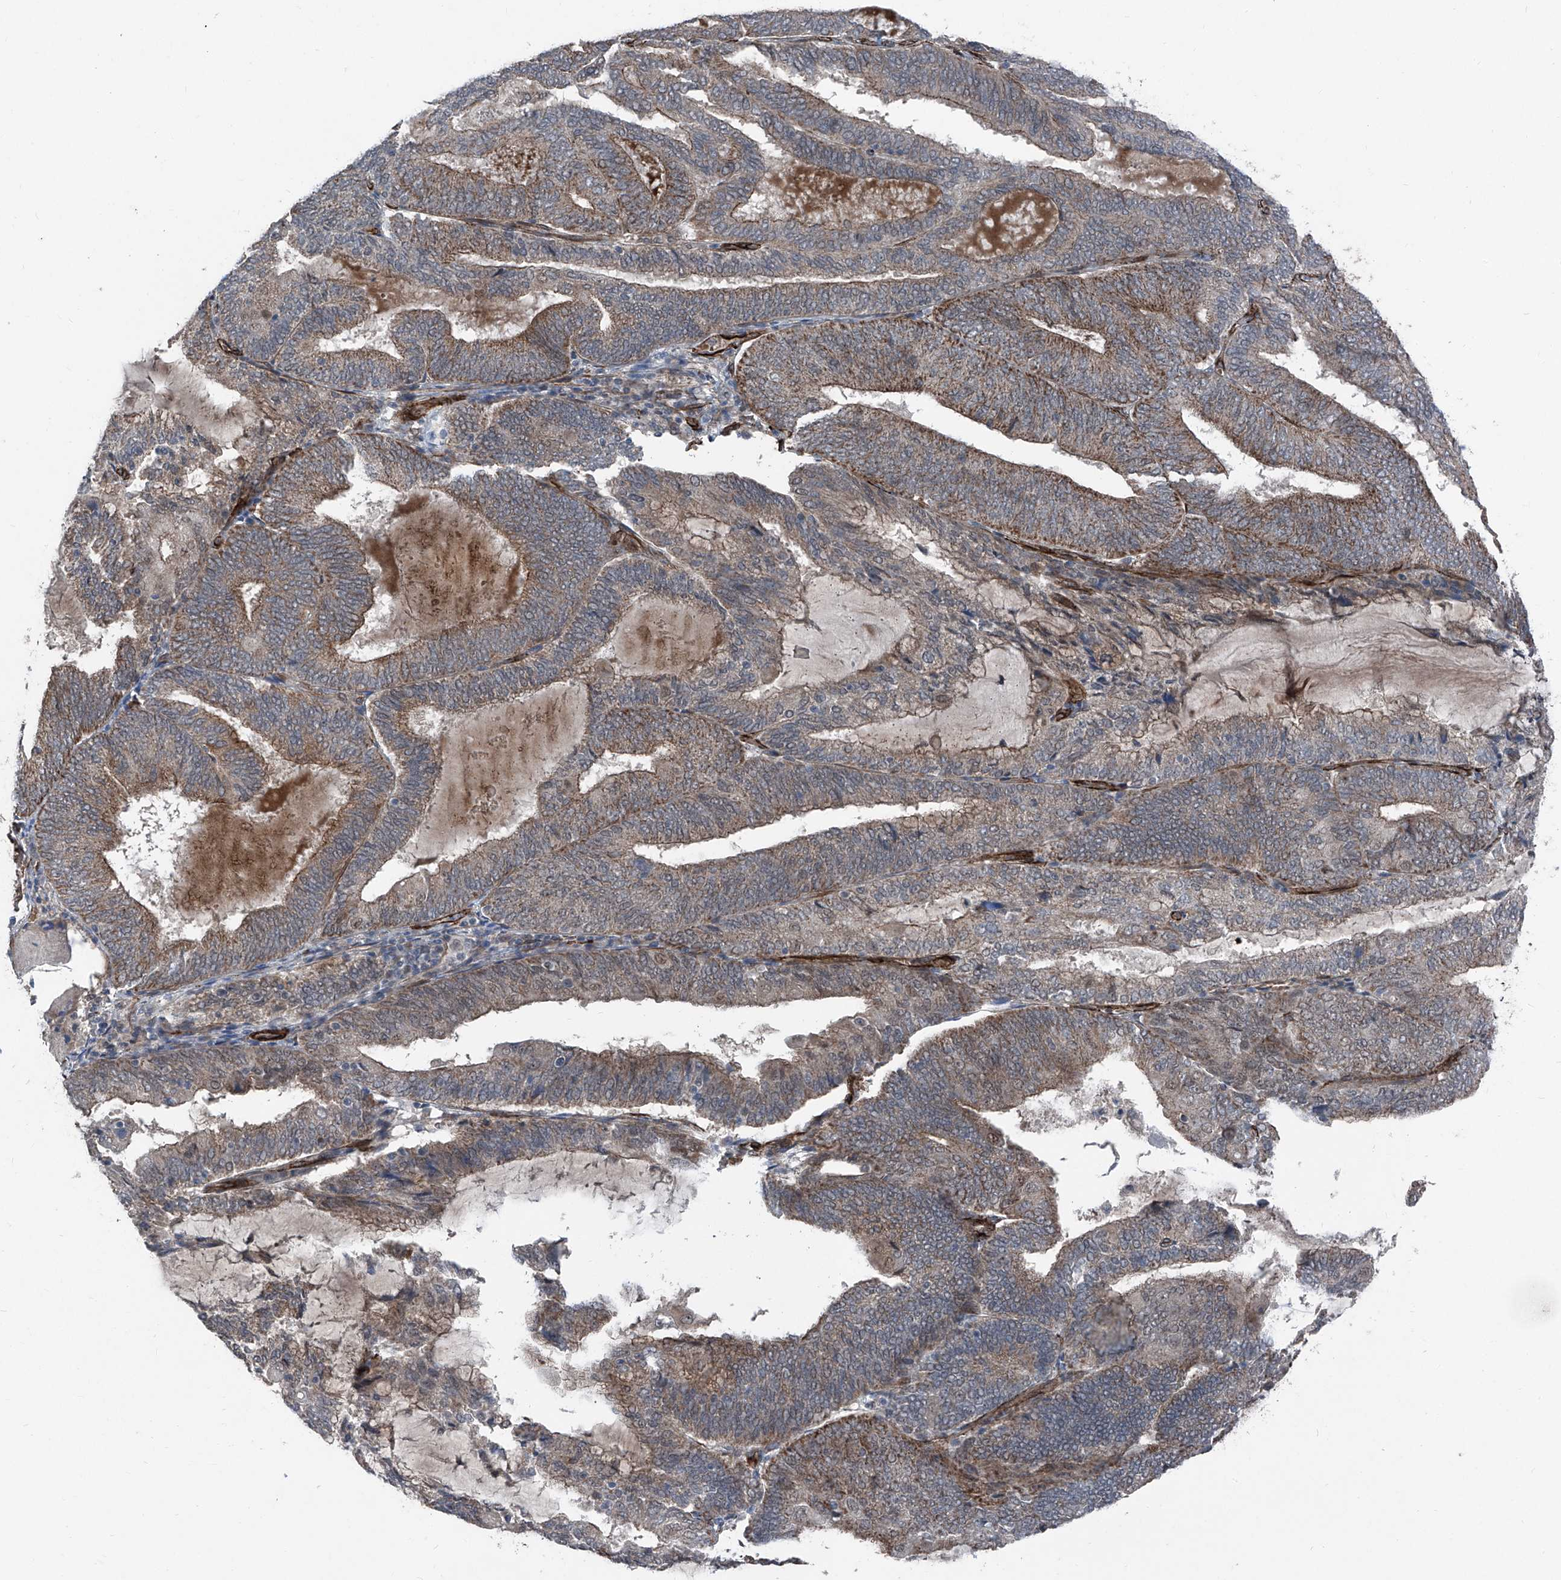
{"staining": {"intensity": "weak", "quantity": "25%-75%", "location": "cytoplasmic/membranous"}, "tissue": "endometrial cancer", "cell_type": "Tumor cells", "image_type": "cancer", "snomed": [{"axis": "morphology", "description": "Adenocarcinoma, NOS"}, {"axis": "topography", "description": "Endometrium"}], "caption": "Immunohistochemistry staining of endometrial adenocarcinoma, which reveals low levels of weak cytoplasmic/membranous staining in about 25%-75% of tumor cells indicating weak cytoplasmic/membranous protein staining. The staining was performed using DAB (3,3'-diaminobenzidine) (brown) for protein detection and nuclei were counterstained in hematoxylin (blue).", "gene": "COA7", "patient": {"sex": "female", "age": 81}}